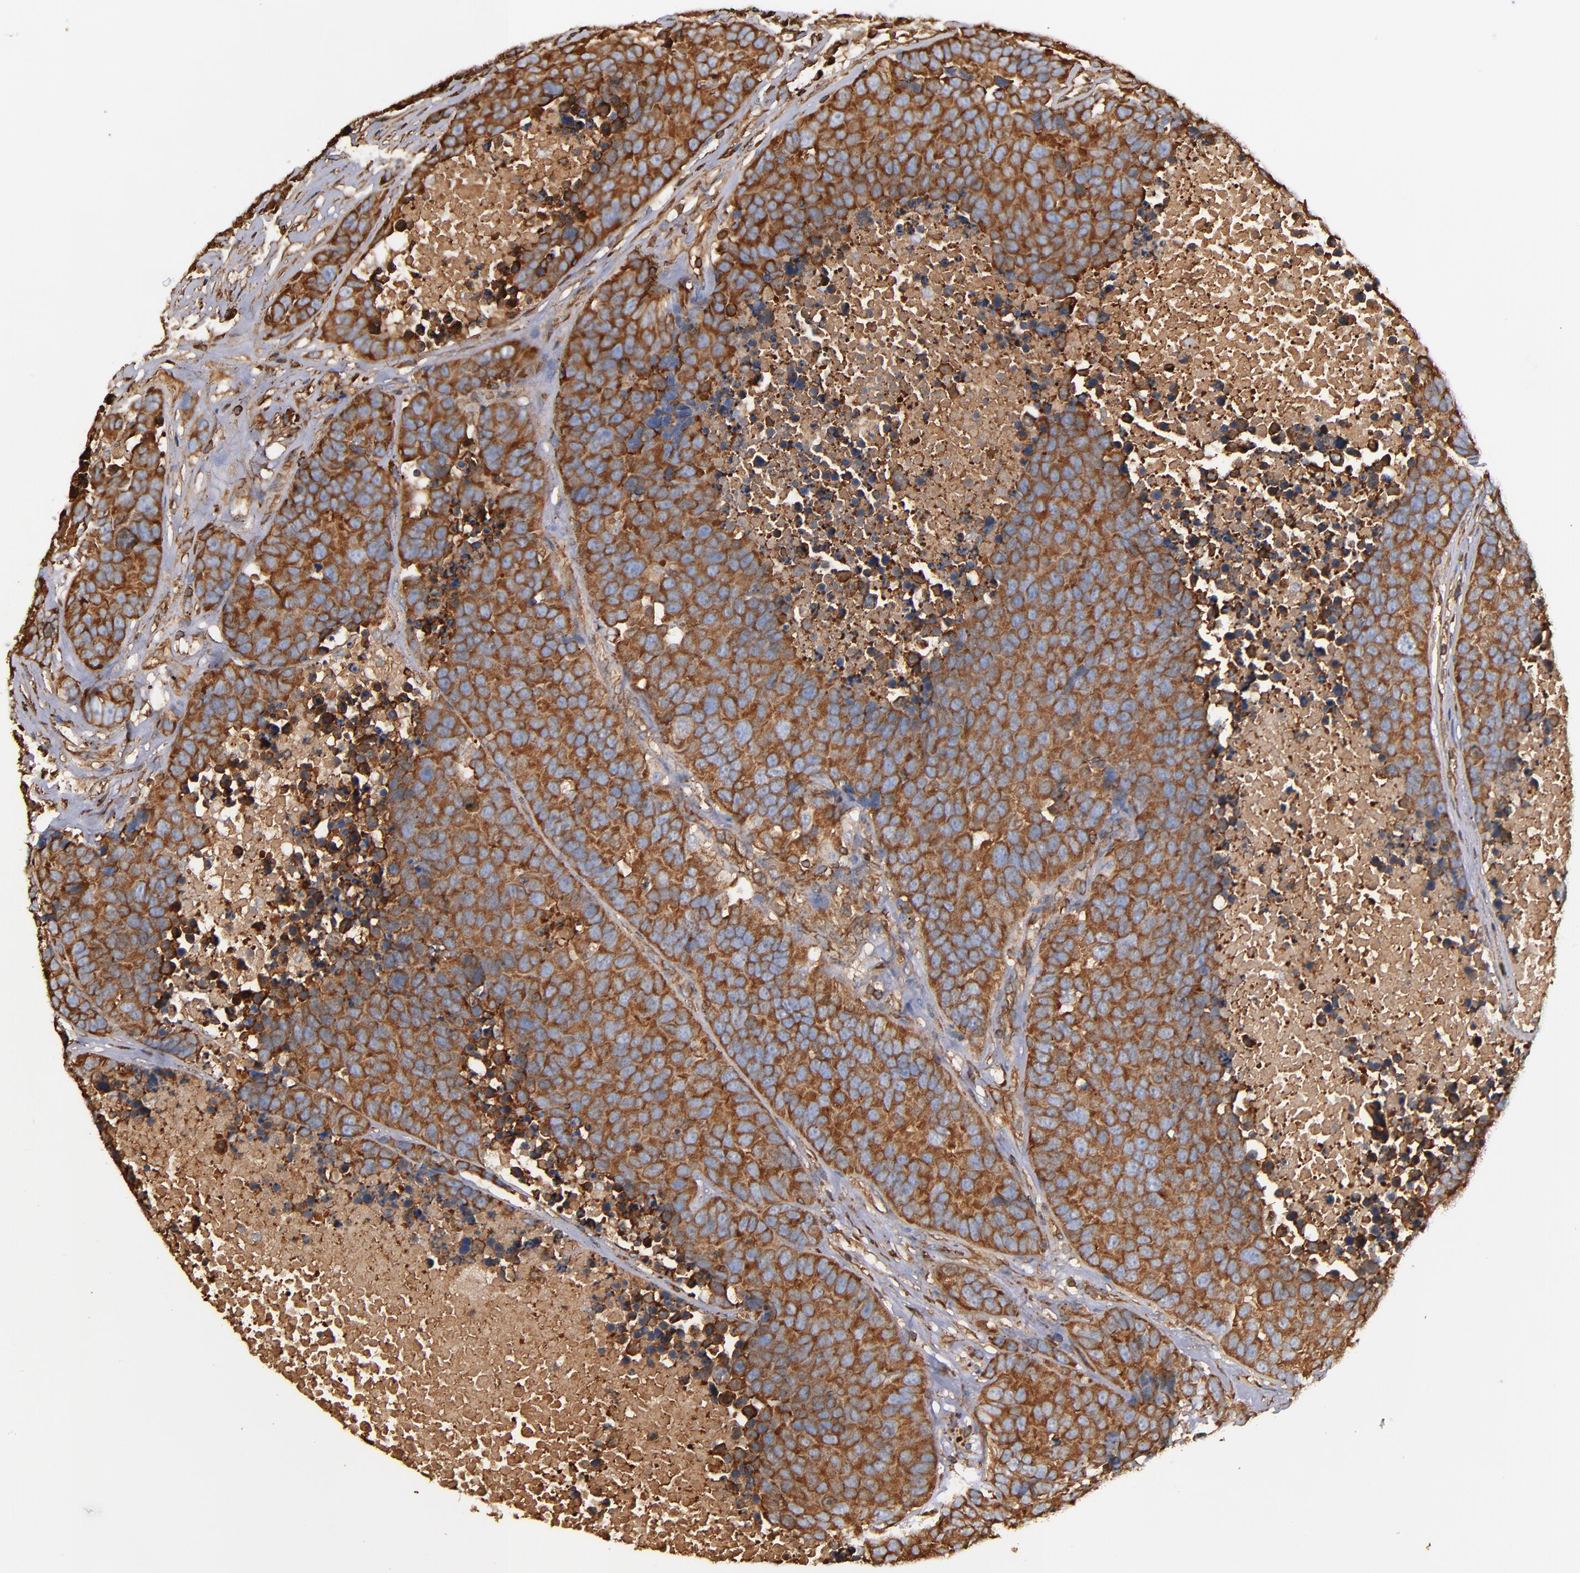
{"staining": {"intensity": "moderate", "quantity": ">75%", "location": "cytoplasmic/membranous"}, "tissue": "carcinoid", "cell_type": "Tumor cells", "image_type": "cancer", "snomed": [{"axis": "morphology", "description": "Carcinoid, malignant, NOS"}, {"axis": "topography", "description": "Lung"}], "caption": "An IHC micrograph of tumor tissue is shown. Protein staining in brown highlights moderate cytoplasmic/membranous positivity in carcinoid within tumor cells.", "gene": "ACTN4", "patient": {"sex": "male", "age": 60}}